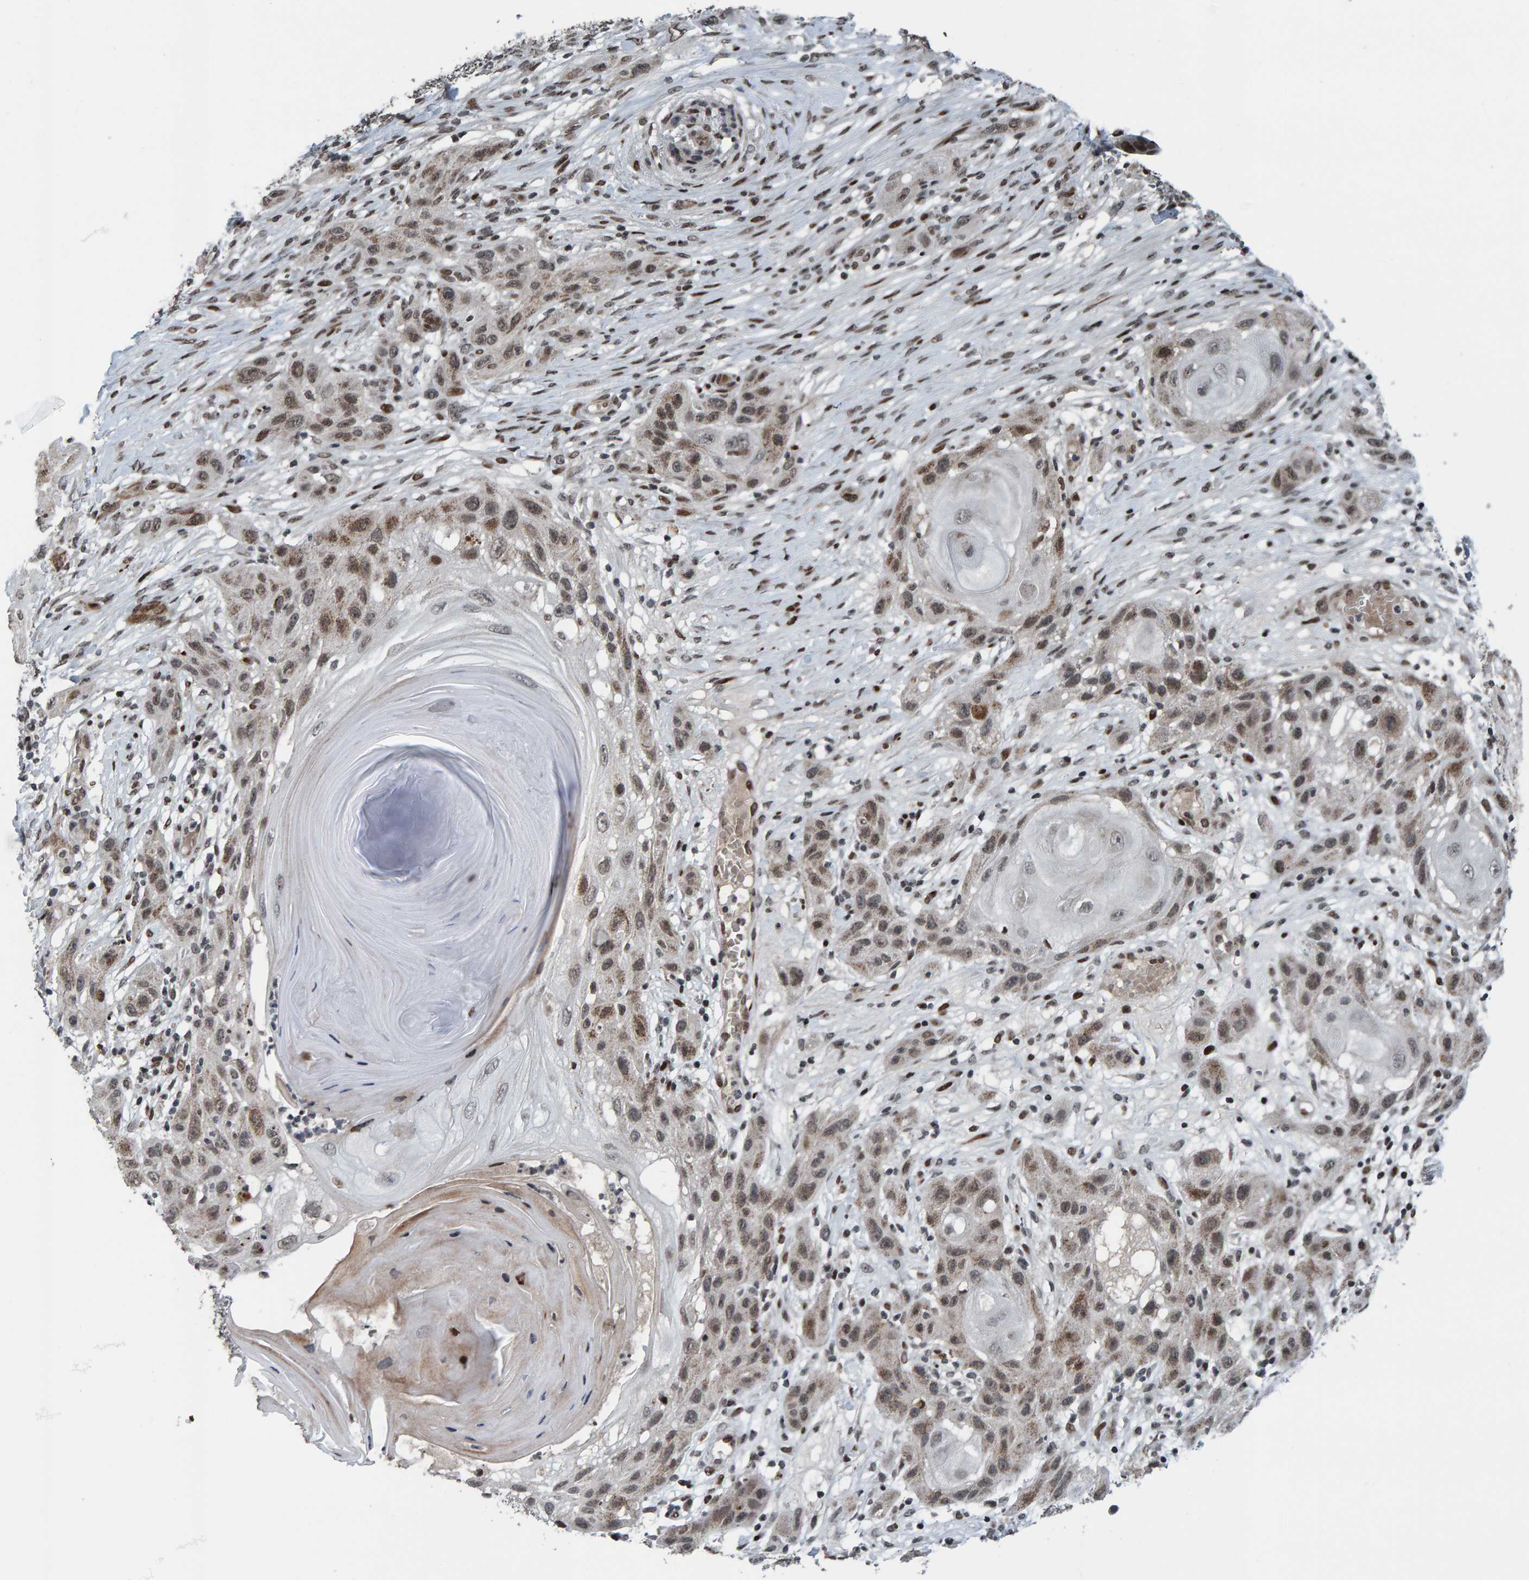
{"staining": {"intensity": "weak", "quantity": ">75%", "location": "cytoplasmic/membranous,nuclear"}, "tissue": "skin cancer", "cell_type": "Tumor cells", "image_type": "cancer", "snomed": [{"axis": "morphology", "description": "Squamous cell carcinoma, NOS"}, {"axis": "topography", "description": "Skin"}], "caption": "This histopathology image exhibits IHC staining of squamous cell carcinoma (skin), with low weak cytoplasmic/membranous and nuclear staining in approximately >75% of tumor cells.", "gene": "ZNF366", "patient": {"sex": "female", "age": 96}}